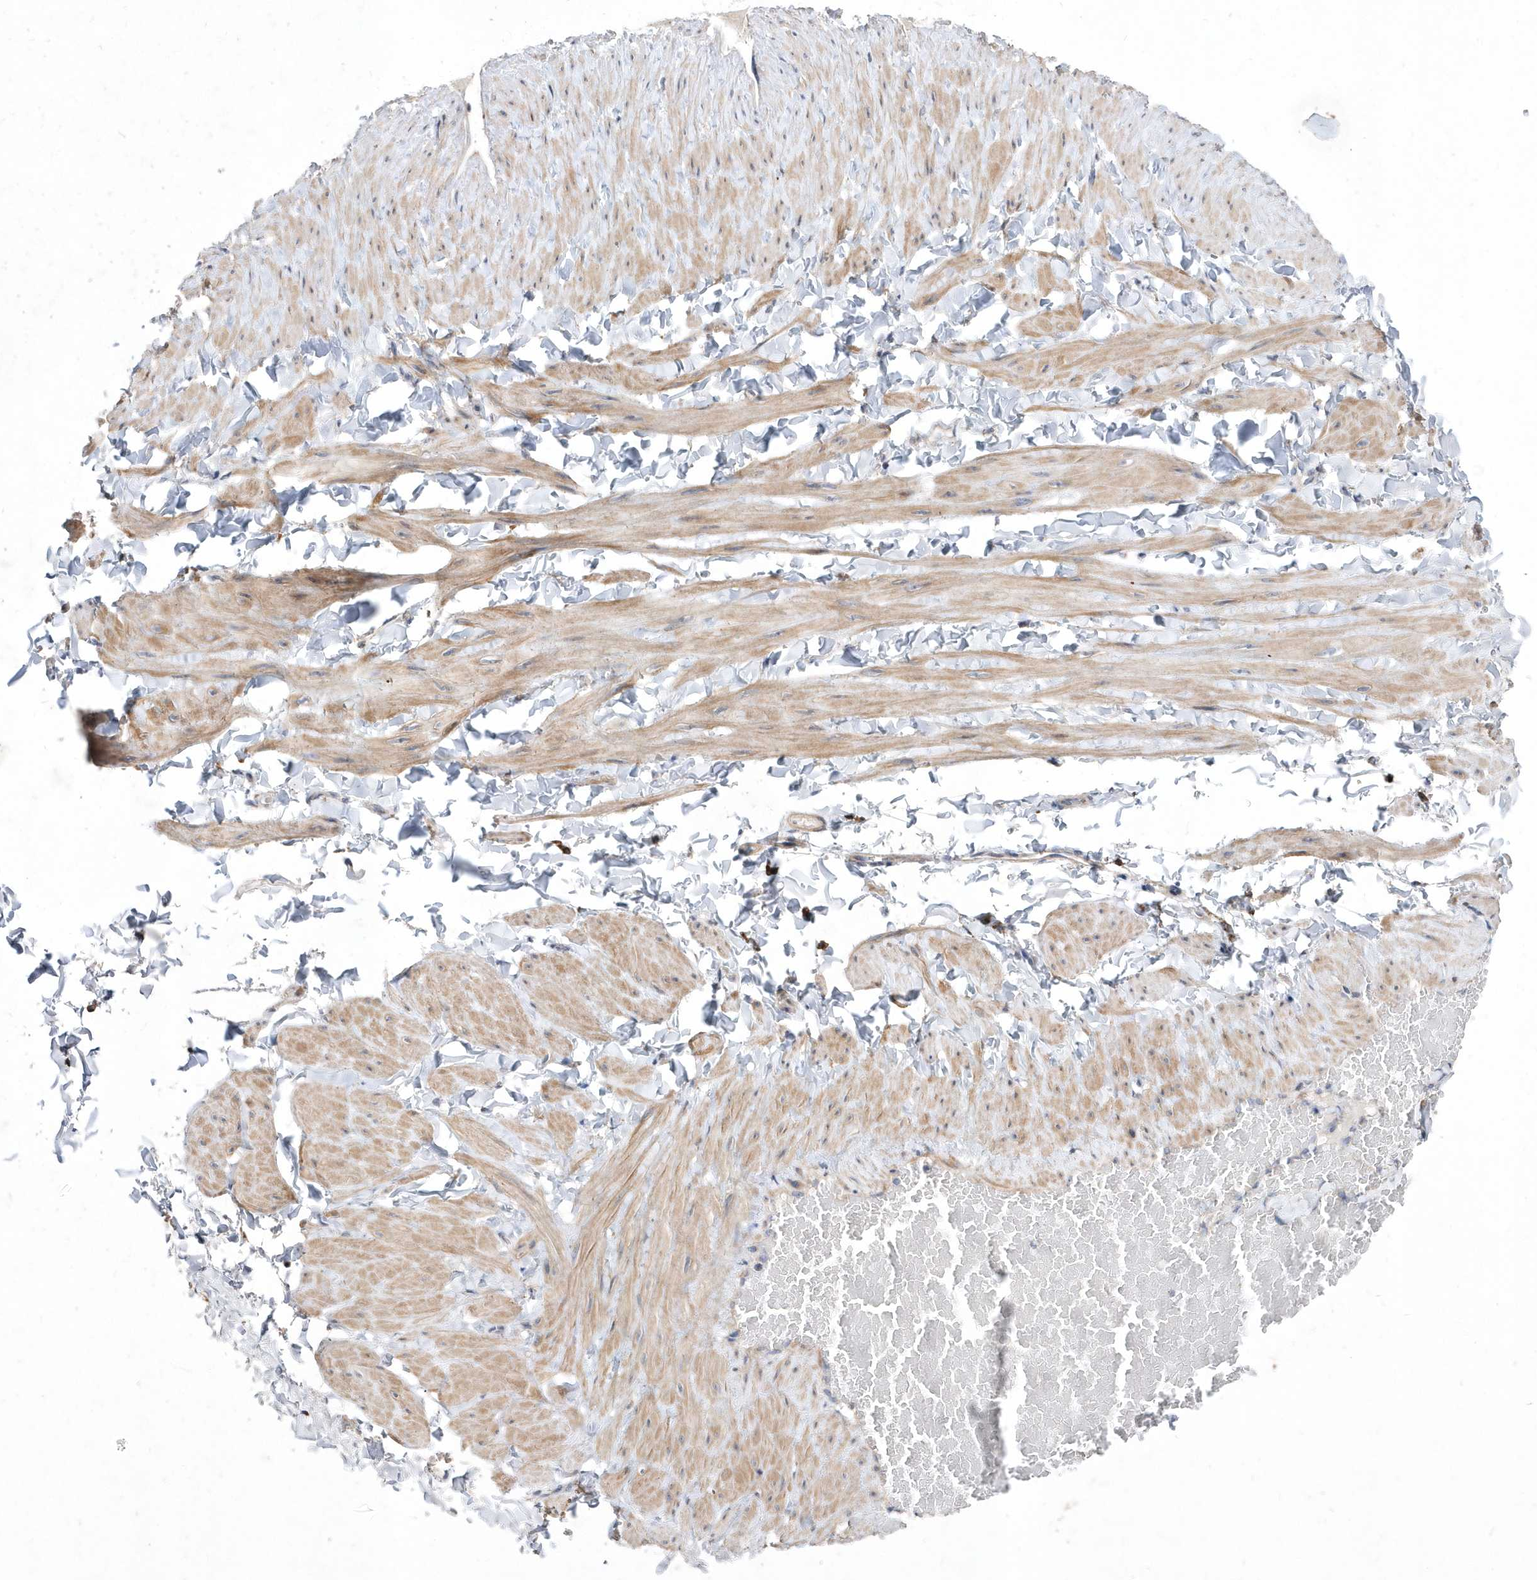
{"staining": {"intensity": "negative", "quantity": "none", "location": "none"}, "tissue": "adipose tissue", "cell_type": "Adipocytes", "image_type": "normal", "snomed": [{"axis": "morphology", "description": "Normal tissue, NOS"}, {"axis": "topography", "description": "Adipose tissue"}, {"axis": "topography", "description": "Vascular tissue"}, {"axis": "topography", "description": "Peripheral nerve tissue"}], "caption": "DAB immunohistochemical staining of unremarkable human adipose tissue reveals no significant expression in adipocytes. (DAB immunohistochemistry (IHC), high magnification).", "gene": "LONRF2", "patient": {"sex": "male", "age": 25}}